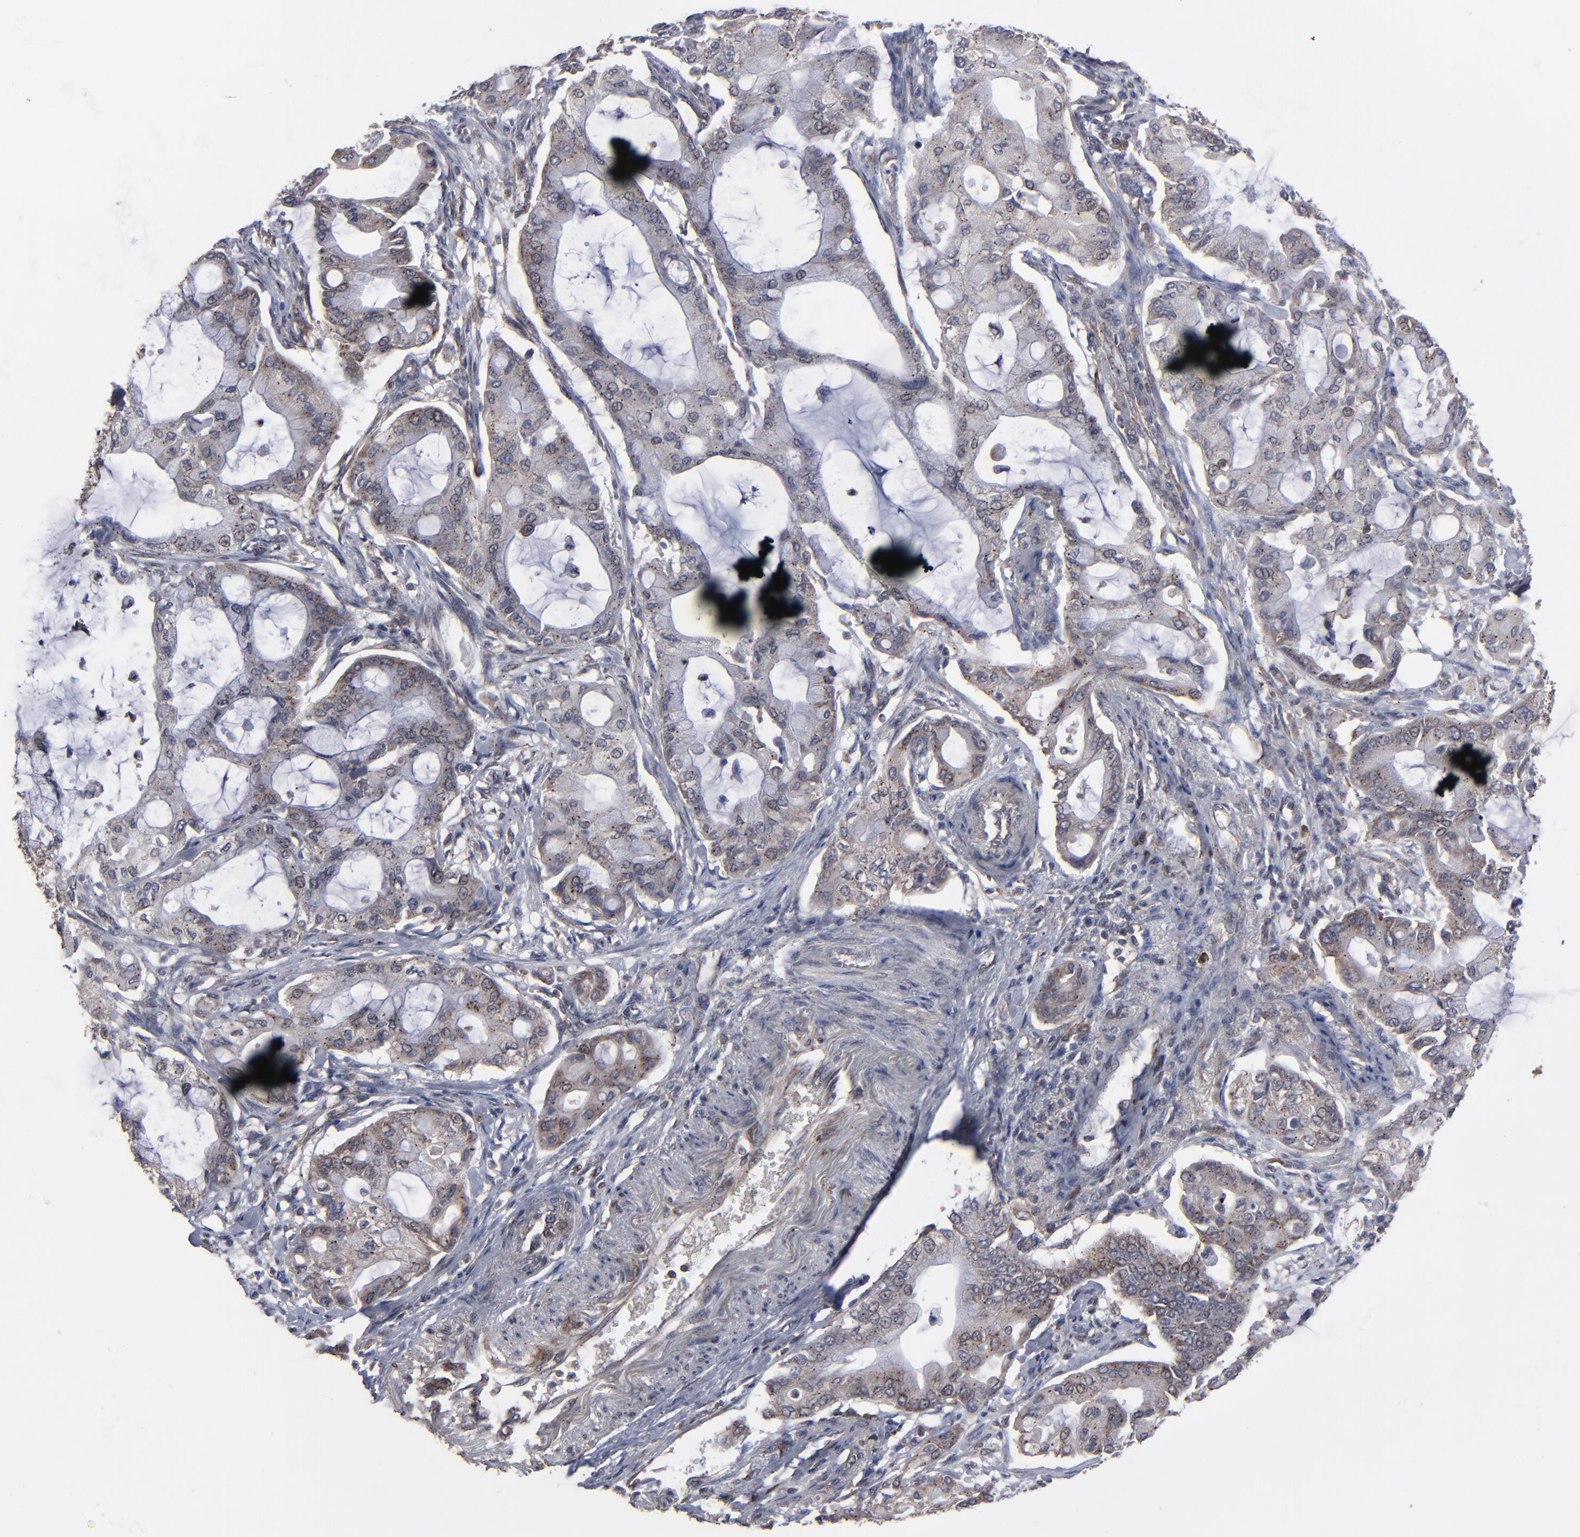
{"staining": {"intensity": "weak", "quantity": "25%-75%", "location": "cytoplasmic/membranous,nuclear"}, "tissue": "pancreatic cancer", "cell_type": "Tumor cells", "image_type": "cancer", "snomed": [{"axis": "morphology", "description": "Adenocarcinoma, NOS"}, {"axis": "morphology", "description": "Adenocarcinoma, metastatic, NOS"}, {"axis": "topography", "description": "Lymph node"}, {"axis": "topography", "description": "Pancreas"}, {"axis": "topography", "description": "Duodenum"}], "caption": "Immunohistochemical staining of pancreatic adenocarcinoma displays low levels of weak cytoplasmic/membranous and nuclear protein positivity in approximately 25%-75% of tumor cells.", "gene": "KIAA2026", "patient": {"sex": "female", "age": 64}}